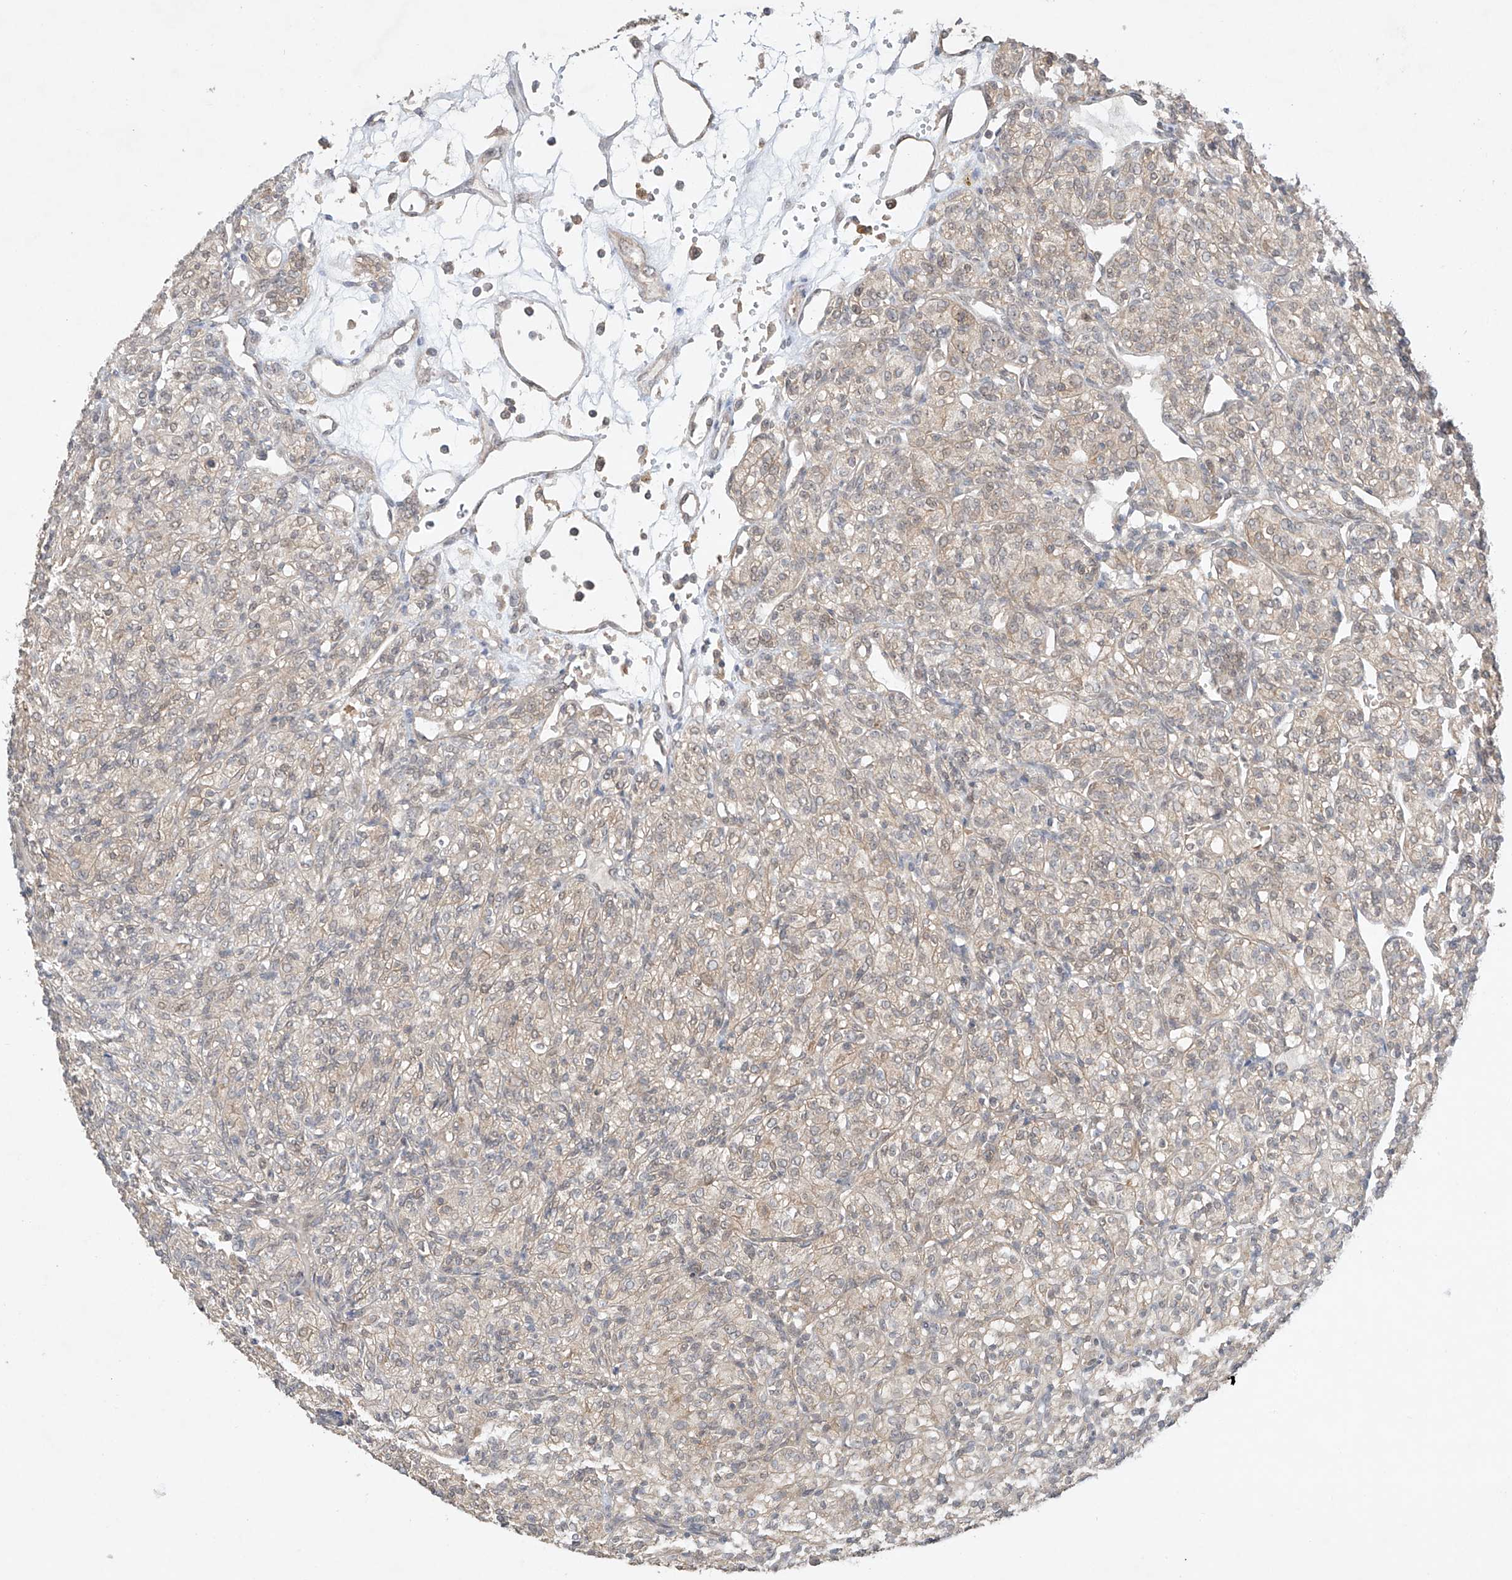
{"staining": {"intensity": "negative", "quantity": "none", "location": "none"}, "tissue": "renal cancer", "cell_type": "Tumor cells", "image_type": "cancer", "snomed": [{"axis": "morphology", "description": "Adenocarcinoma, NOS"}, {"axis": "topography", "description": "Kidney"}], "caption": "A high-resolution histopathology image shows immunohistochemistry (IHC) staining of renal adenocarcinoma, which exhibits no significant positivity in tumor cells.", "gene": "TSR2", "patient": {"sex": "male", "age": 77}}